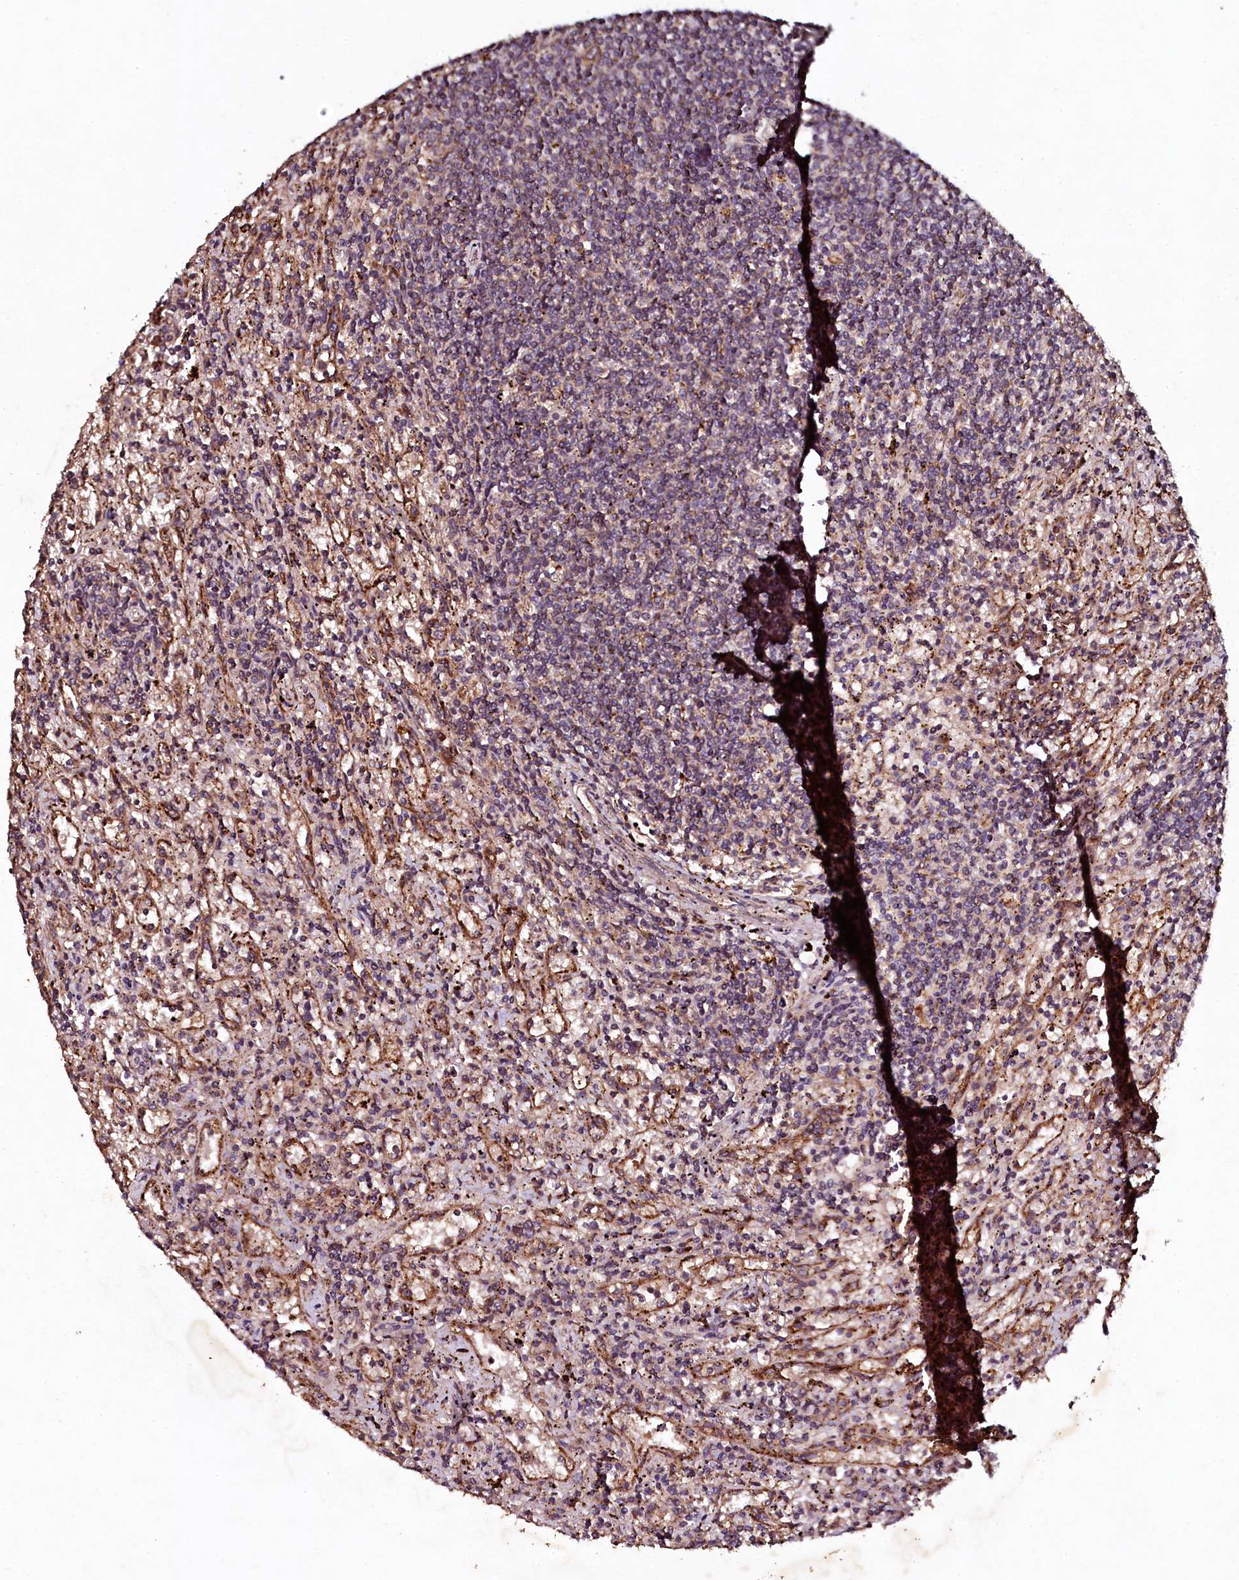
{"staining": {"intensity": "weak", "quantity": "25%-75%", "location": "cytoplasmic/membranous"}, "tissue": "lymphoma", "cell_type": "Tumor cells", "image_type": "cancer", "snomed": [{"axis": "morphology", "description": "Malignant lymphoma, non-Hodgkin's type, Low grade"}, {"axis": "topography", "description": "Spleen"}], "caption": "This histopathology image displays lymphoma stained with IHC to label a protein in brown. The cytoplasmic/membranous of tumor cells show weak positivity for the protein. Nuclei are counter-stained blue.", "gene": "SEC24C", "patient": {"sex": "male", "age": 76}}